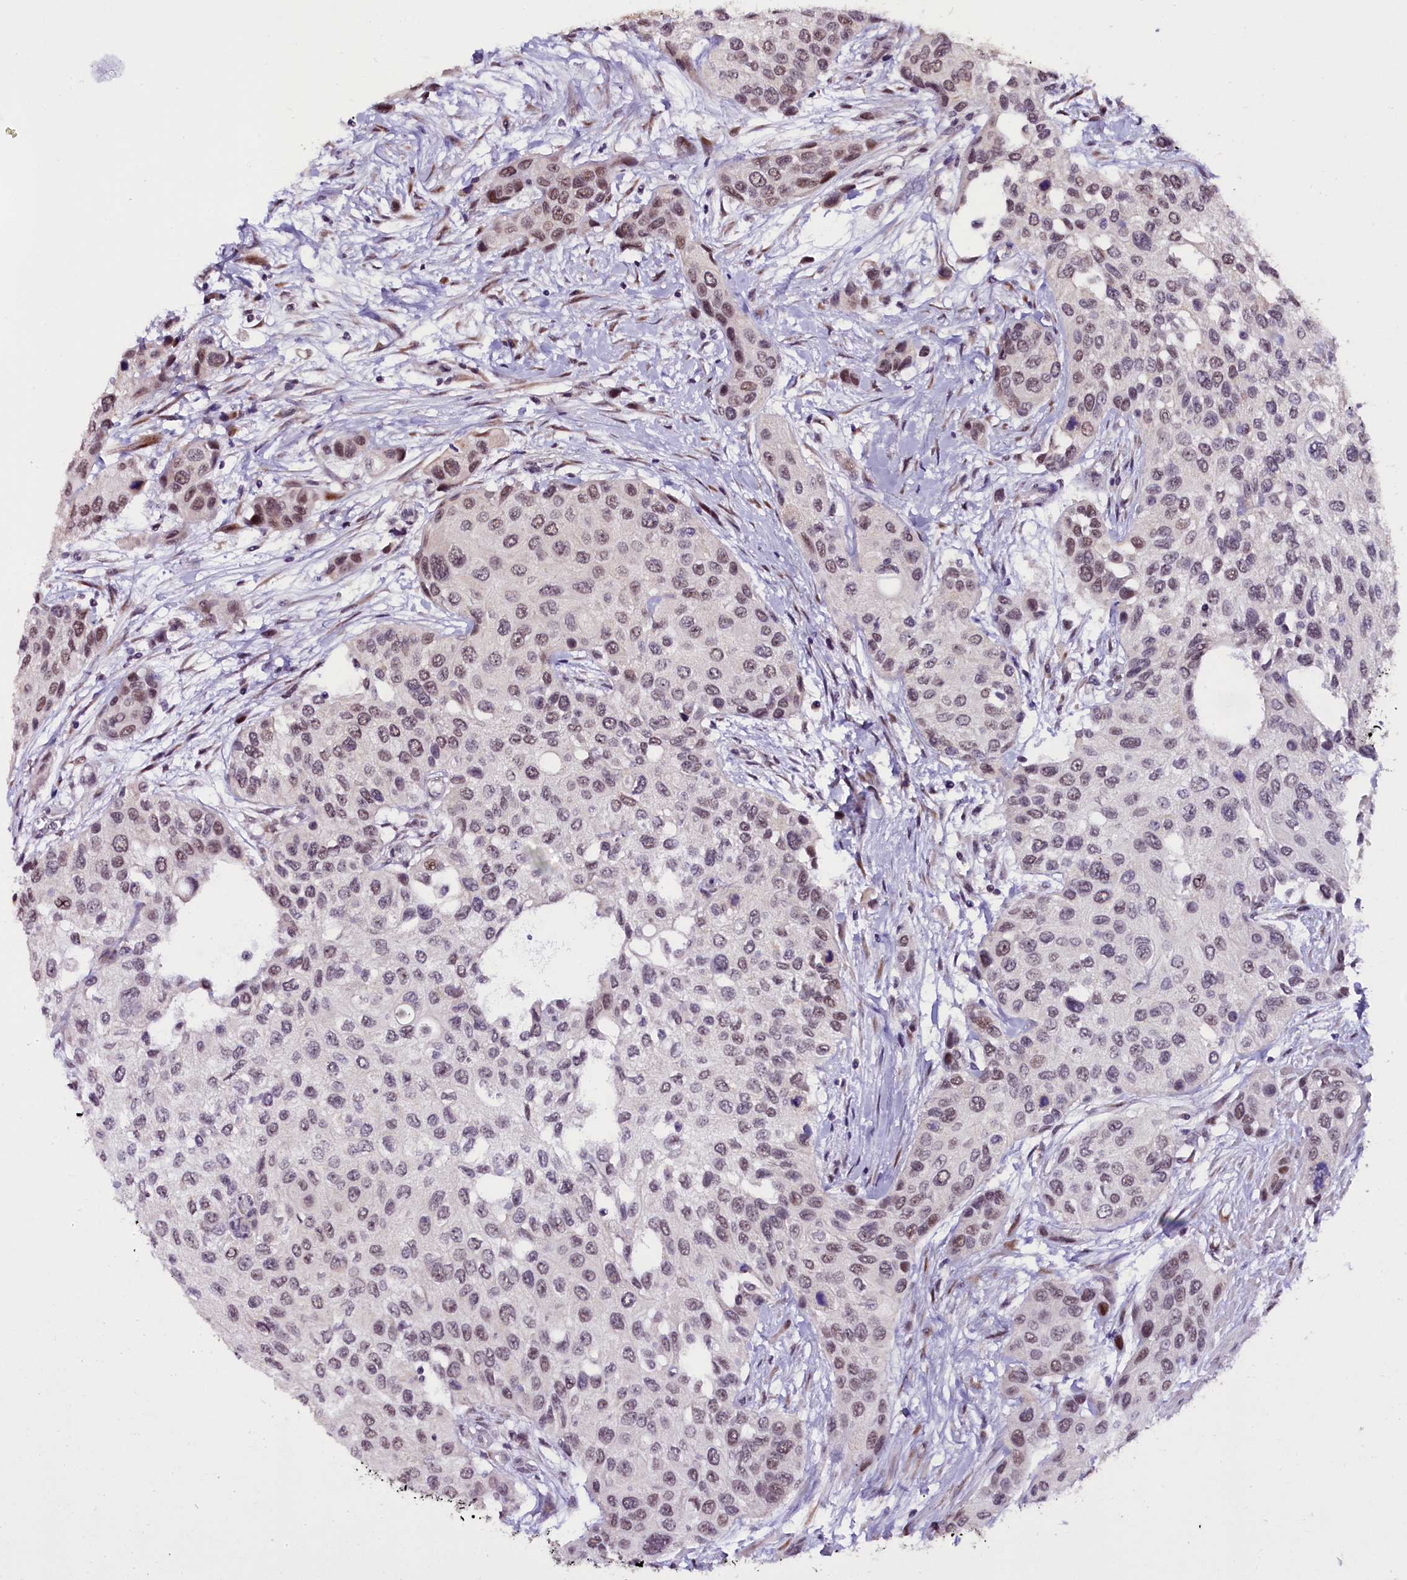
{"staining": {"intensity": "weak", "quantity": ">75%", "location": "nuclear"}, "tissue": "urothelial cancer", "cell_type": "Tumor cells", "image_type": "cancer", "snomed": [{"axis": "morphology", "description": "Normal tissue, NOS"}, {"axis": "morphology", "description": "Urothelial carcinoma, High grade"}, {"axis": "topography", "description": "Vascular tissue"}, {"axis": "topography", "description": "Urinary bladder"}], "caption": "Weak nuclear staining for a protein is appreciated in about >75% of tumor cells of high-grade urothelial carcinoma using immunohistochemistry.", "gene": "RPUSD2", "patient": {"sex": "female", "age": 56}}